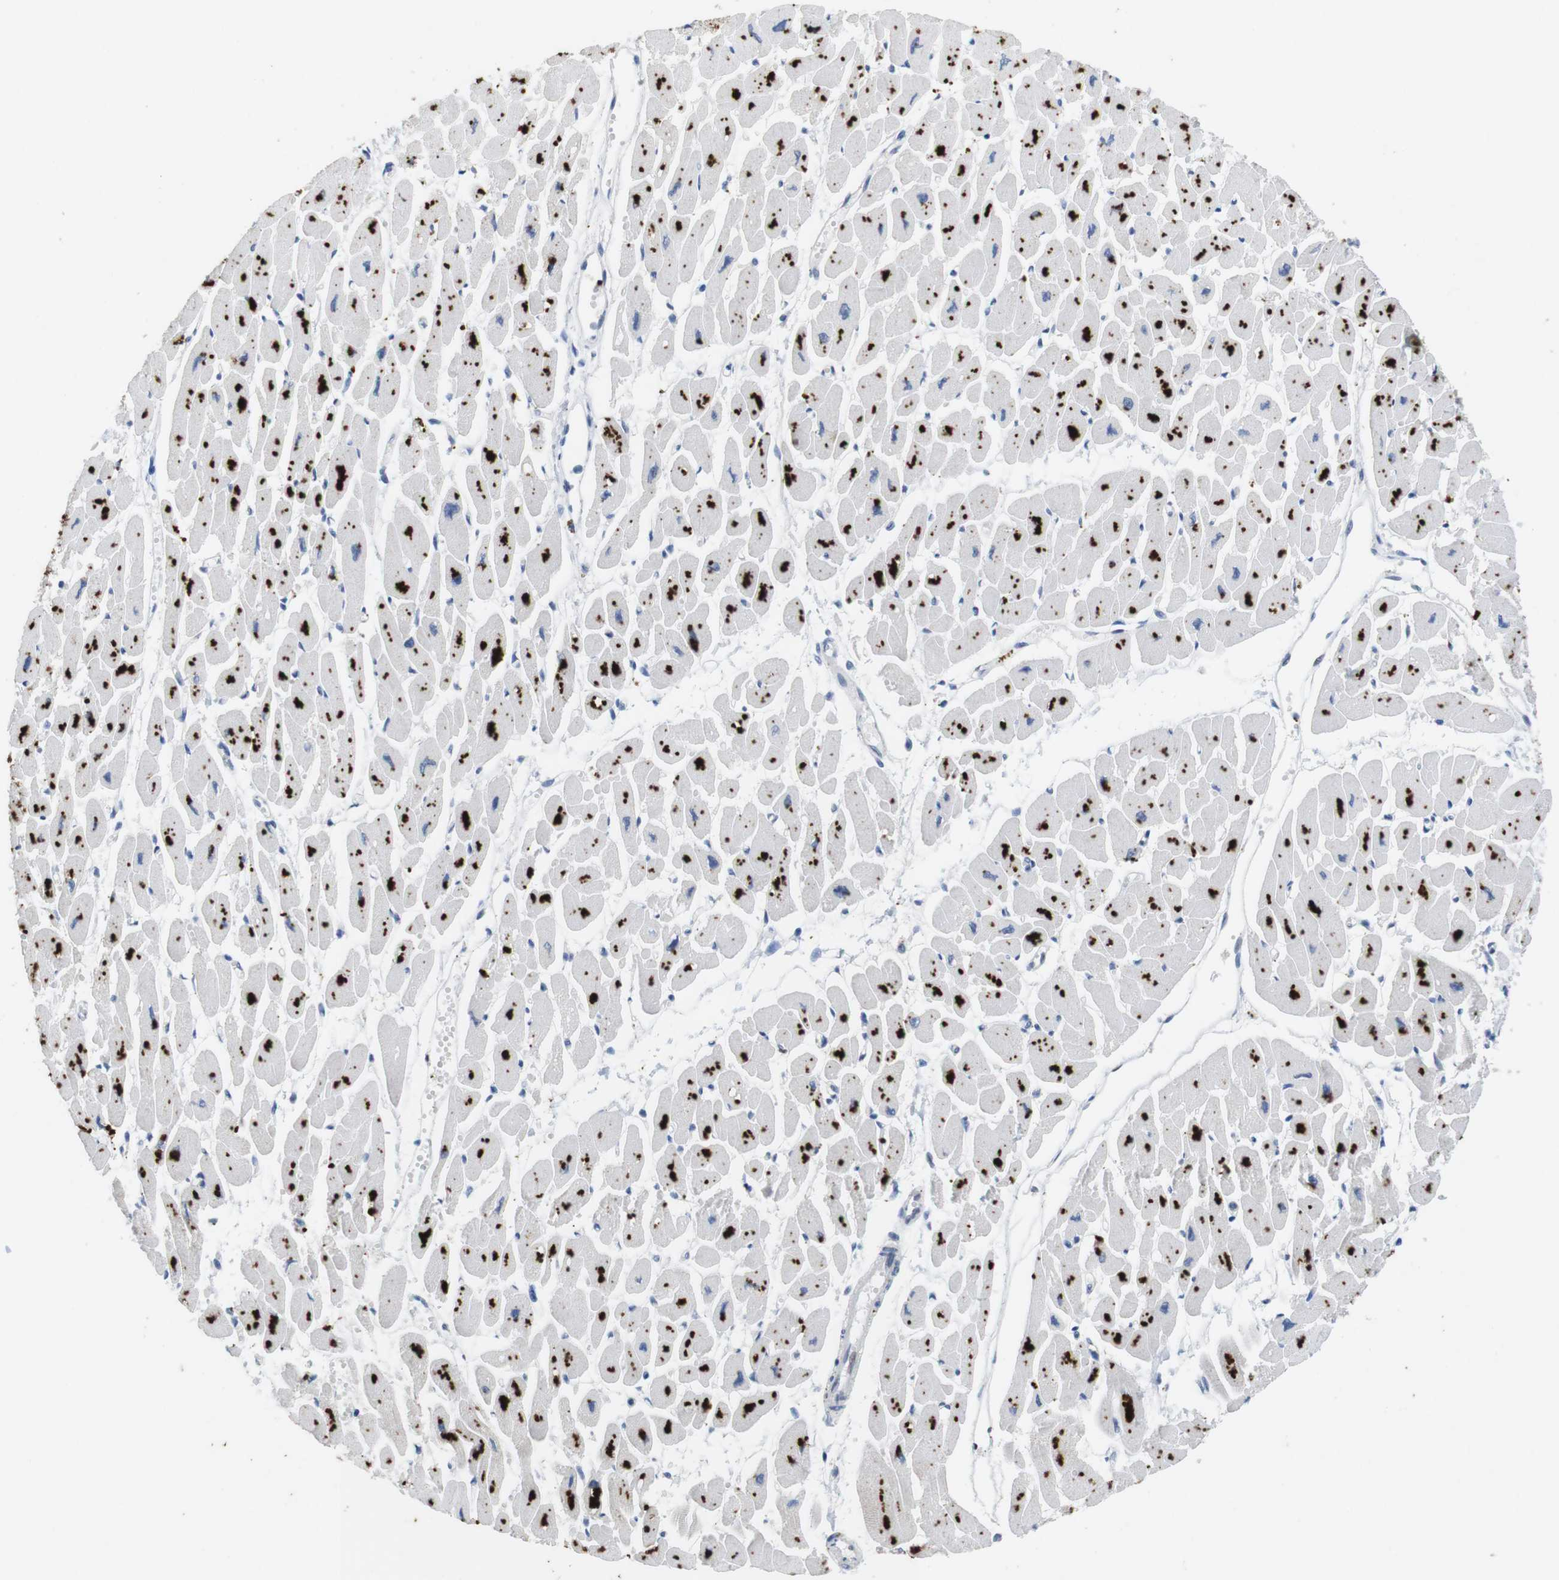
{"staining": {"intensity": "strong", "quantity": "25%-75%", "location": "cytoplasmic/membranous"}, "tissue": "heart muscle", "cell_type": "Cardiomyocytes", "image_type": "normal", "snomed": [{"axis": "morphology", "description": "Normal tissue, NOS"}, {"axis": "topography", "description": "Heart"}], "caption": "Immunohistochemistry (IHC) micrograph of normal heart muscle stained for a protein (brown), which displays high levels of strong cytoplasmic/membranous expression in approximately 25%-75% of cardiomyocytes.", "gene": "KPNA2", "patient": {"sex": "female", "age": 54}}